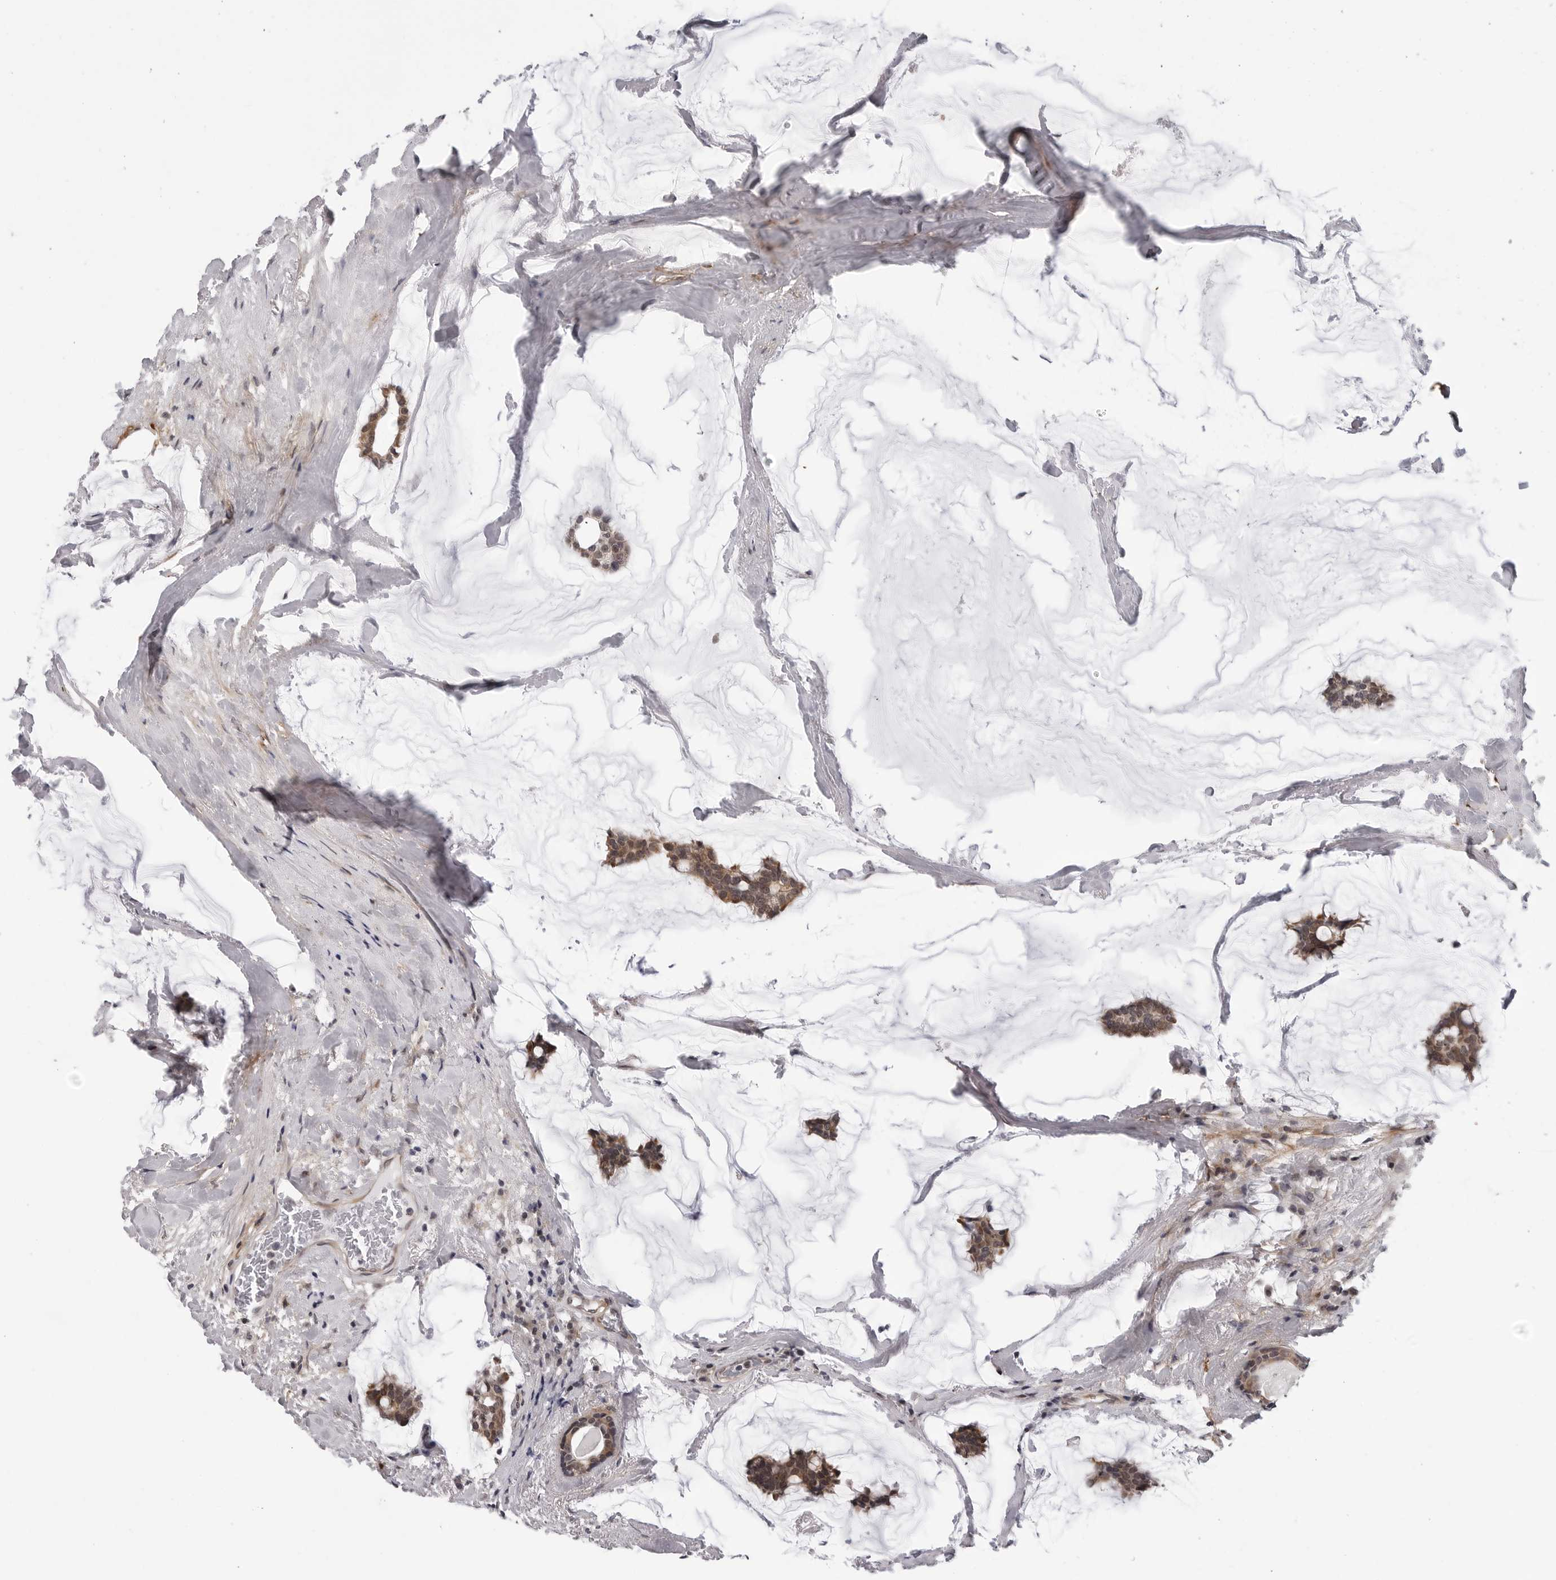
{"staining": {"intensity": "moderate", "quantity": ">75%", "location": "cytoplasmic/membranous,nuclear"}, "tissue": "breast cancer", "cell_type": "Tumor cells", "image_type": "cancer", "snomed": [{"axis": "morphology", "description": "Duct carcinoma"}, {"axis": "topography", "description": "Breast"}], "caption": "IHC photomicrograph of breast cancer stained for a protein (brown), which exhibits medium levels of moderate cytoplasmic/membranous and nuclear staining in about >75% of tumor cells.", "gene": "KIAA1614", "patient": {"sex": "female", "age": 93}}